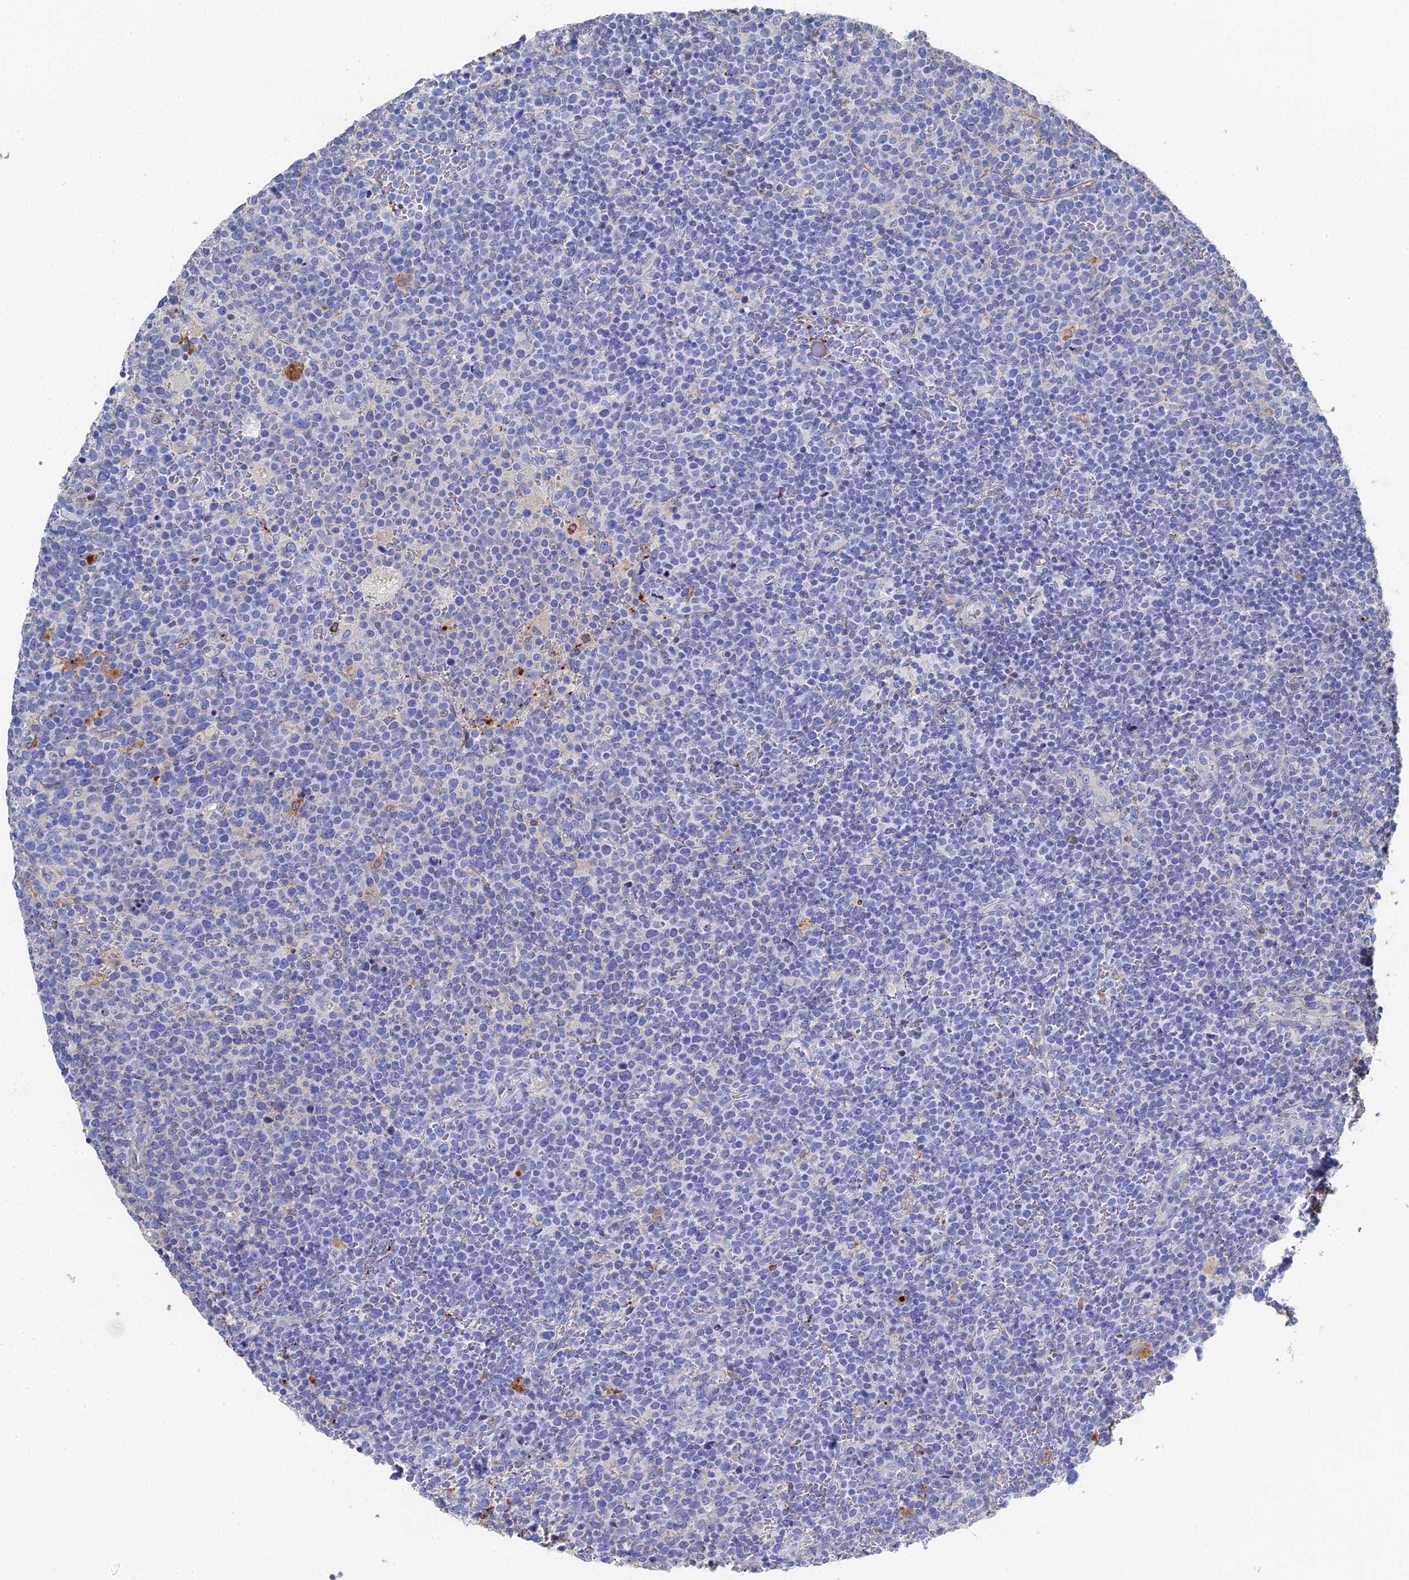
{"staining": {"intensity": "negative", "quantity": "none", "location": "none"}, "tissue": "lymphoma", "cell_type": "Tumor cells", "image_type": "cancer", "snomed": [{"axis": "morphology", "description": "Malignant lymphoma, non-Hodgkin's type, High grade"}, {"axis": "topography", "description": "Lymph node"}], "caption": "High power microscopy image of an immunohistochemistry (IHC) micrograph of lymphoma, revealing no significant expression in tumor cells.", "gene": "STRA6", "patient": {"sex": "male", "age": 61}}